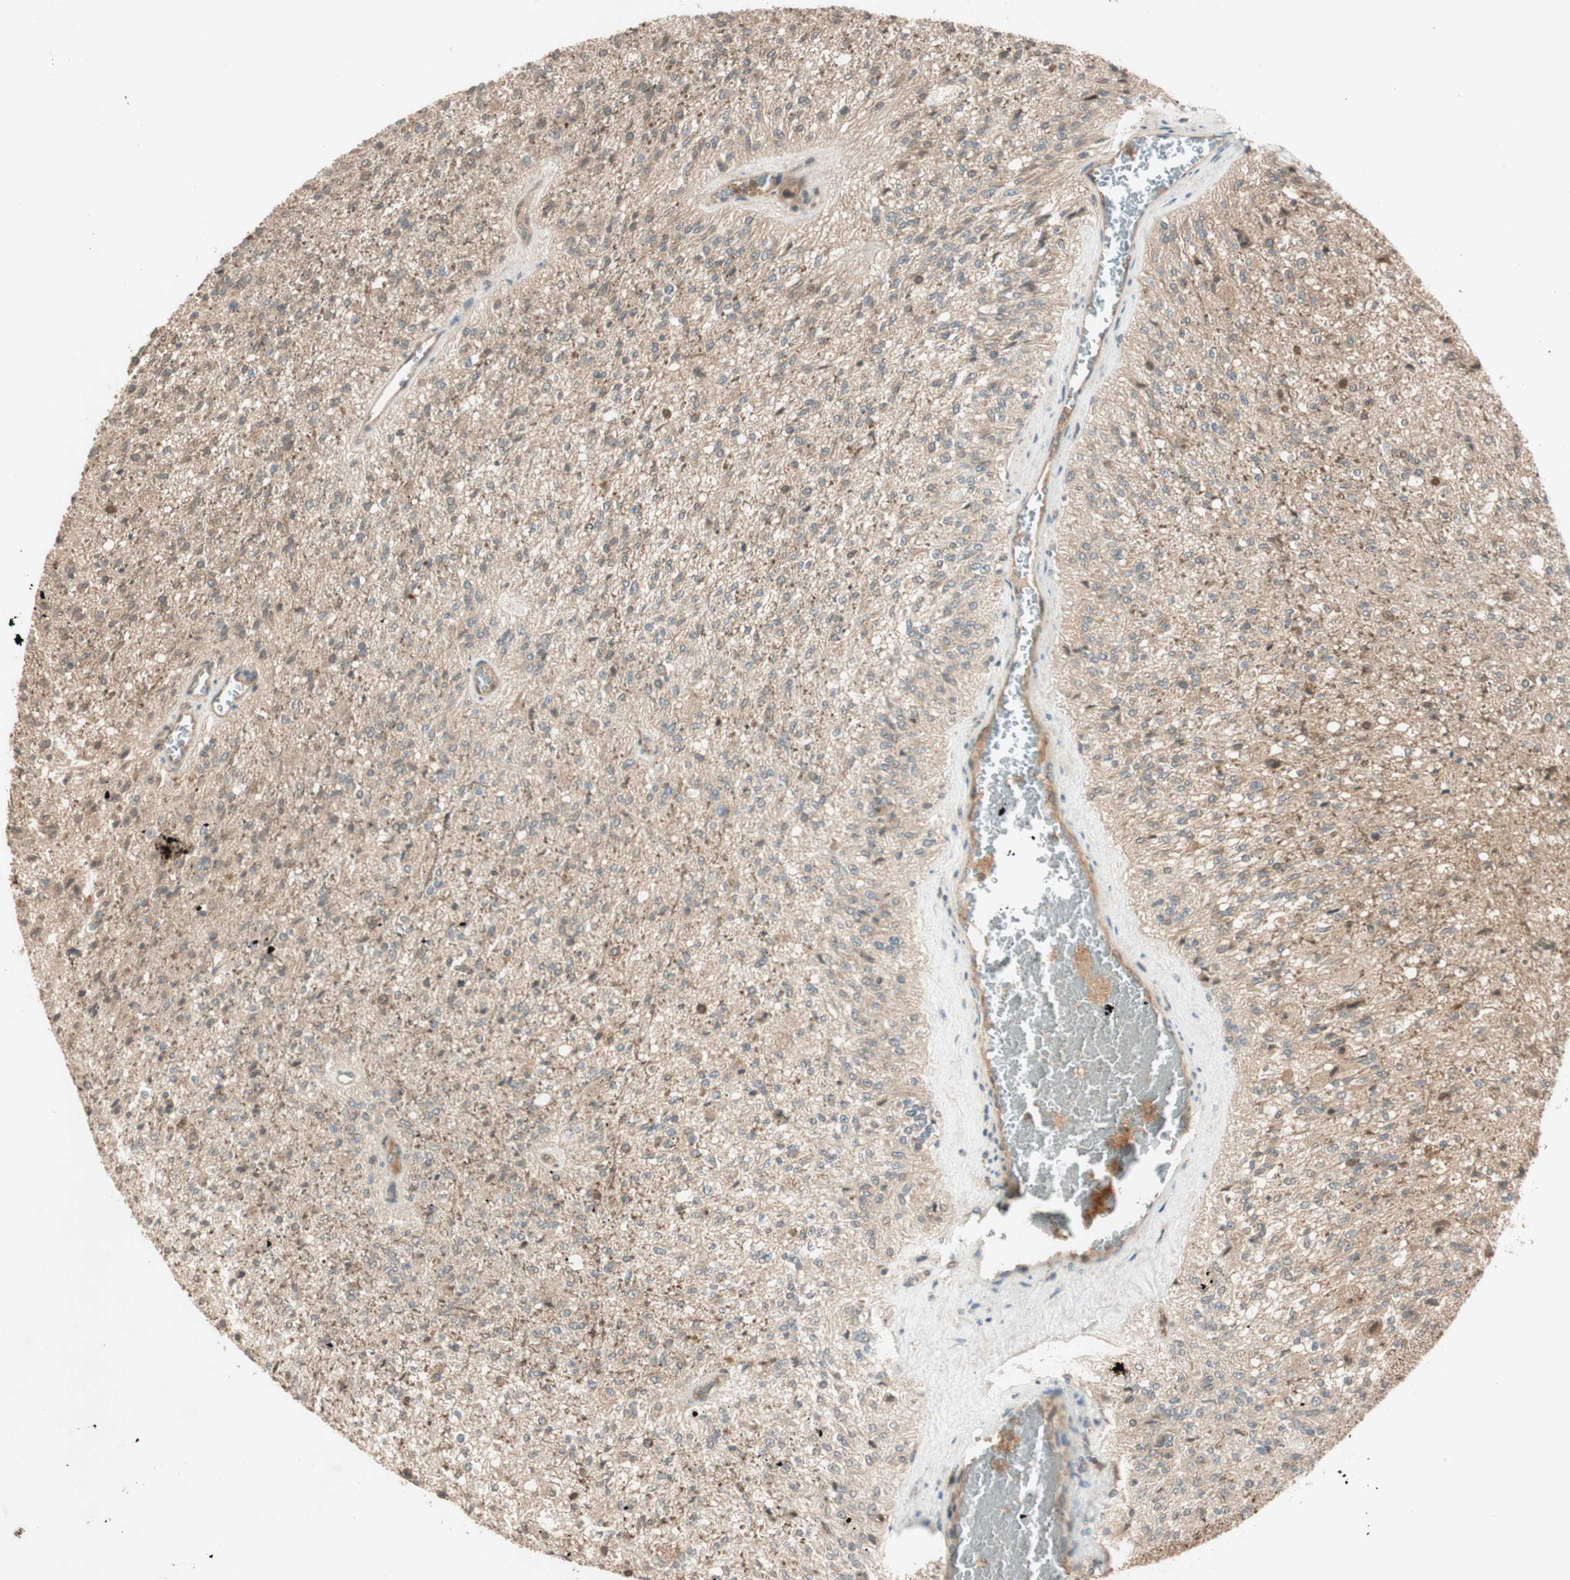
{"staining": {"intensity": "moderate", "quantity": ">75%", "location": "cytoplasmic/membranous"}, "tissue": "glioma", "cell_type": "Tumor cells", "image_type": "cancer", "snomed": [{"axis": "morphology", "description": "Normal tissue, NOS"}, {"axis": "morphology", "description": "Glioma, malignant, High grade"}, {"axis": "topography", "description": "Cerebral cortex"}], "caption": "Immunohistochemistry photomicrograph of human glioma stained for a protein (brown), which displays medium levels of moderate cytoplasmic/membranous staining in approximately >75% of tumor cells.", "gene": "EPHA8", "patient": {"sex": "male", "age": 77}}